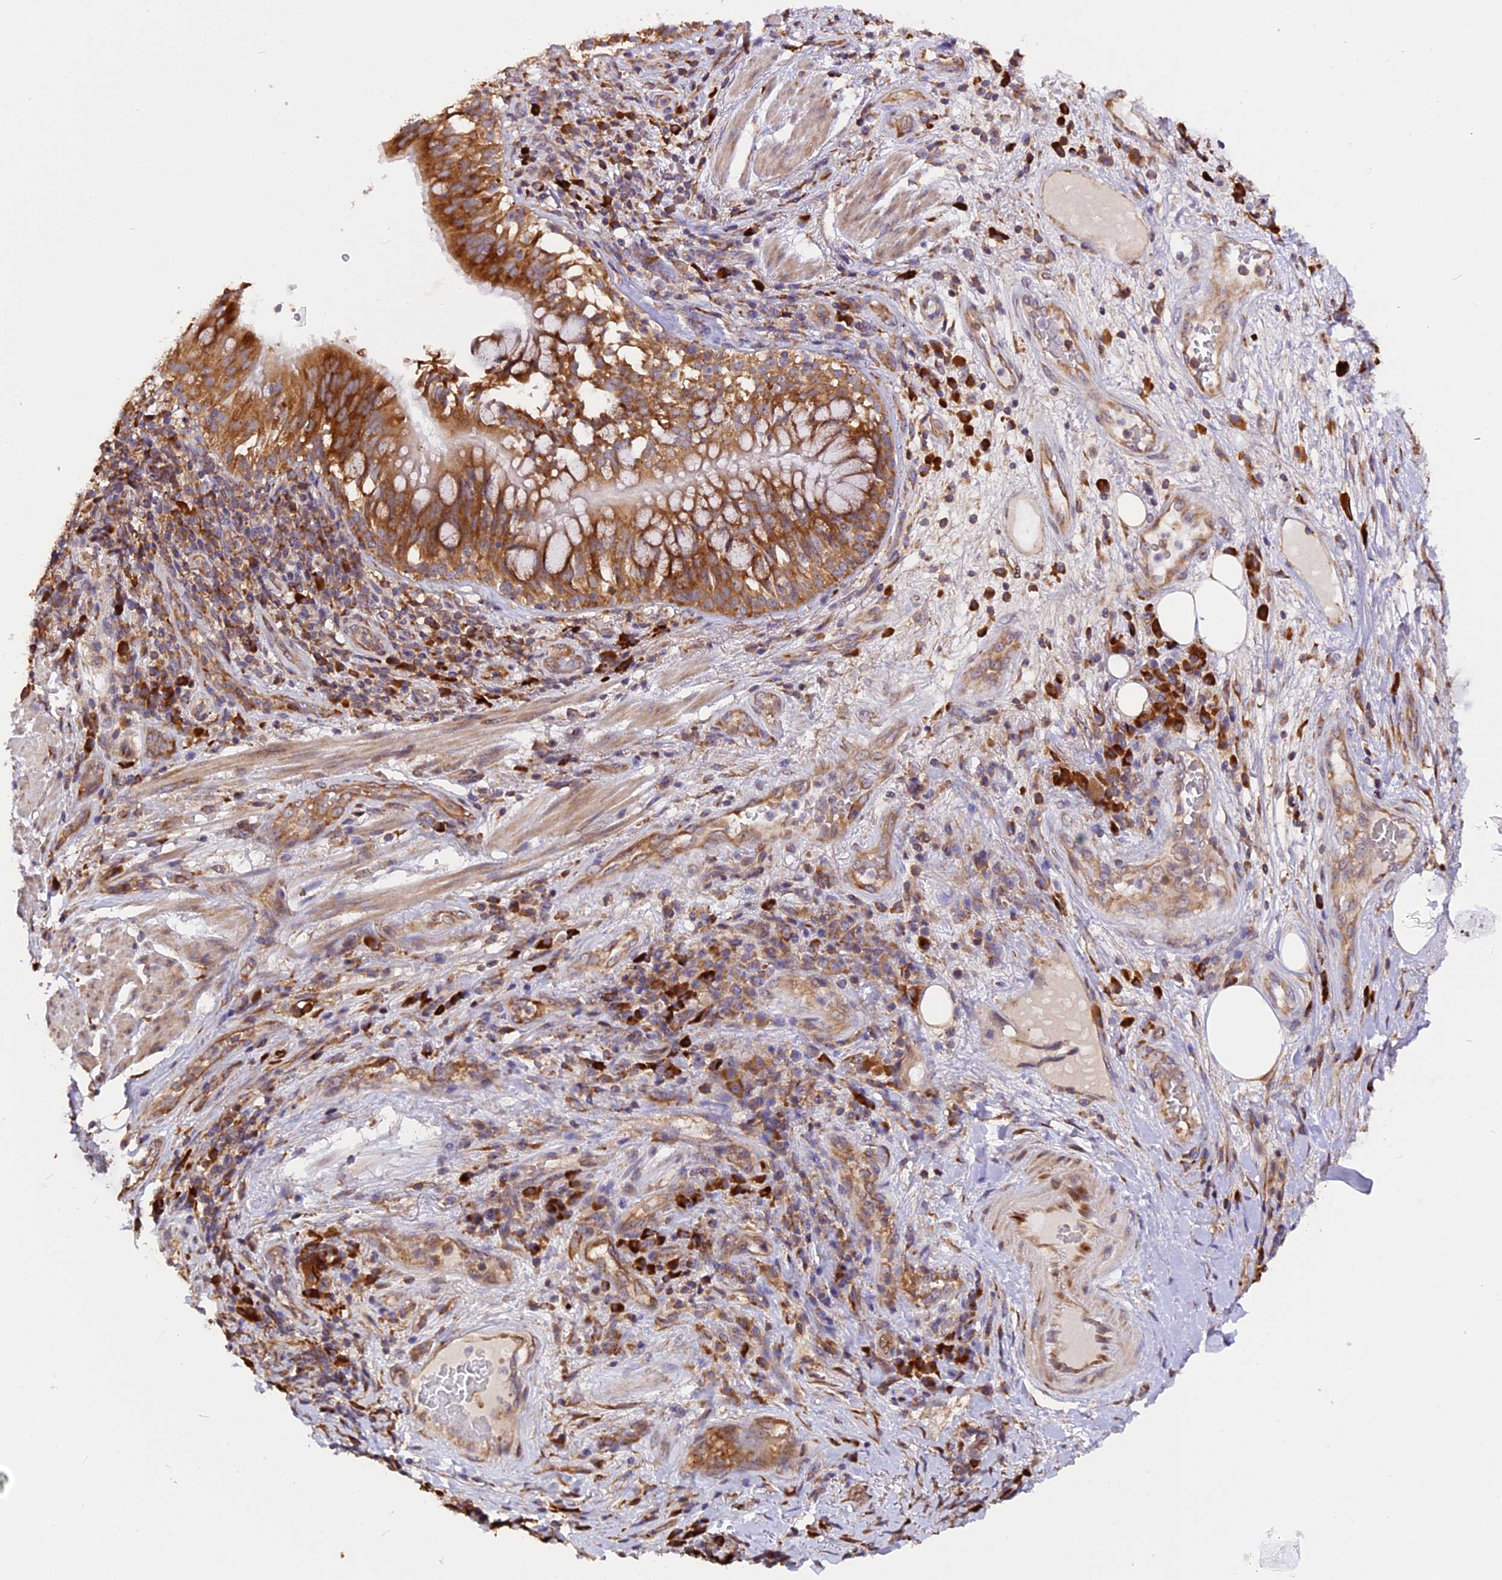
{"staining": {"intensity": "weak", "quantity": ">75%", "location": "cytoplasmic/membranous"}, "tissue": "adipose tissue", "cell_type": "Adipocytes", "image_type": "normal", "snomed": [{"axis": "morphology", "description": "Normal tissue, NOS"}, {"axis": "morphology", "description": "Squamous cell carcinoma, NOS"}, {"axis": "topography", "description": "Bronchus"}, {"axis": "topography", "description": "Lung"}], "caption": "Immunohistochemistry (IHC) histopathology image of benign adipose tissue: adipose tissue stained using immunohistochemistry reveals low levels of weak protein expression localized specifically in the cytoplasmic/membranous of adipocytes, appearing as a cytoplasmic/membranous brown color.", "gene": "GNPTAB", "patient": {"sex": "male", "age": 64}}